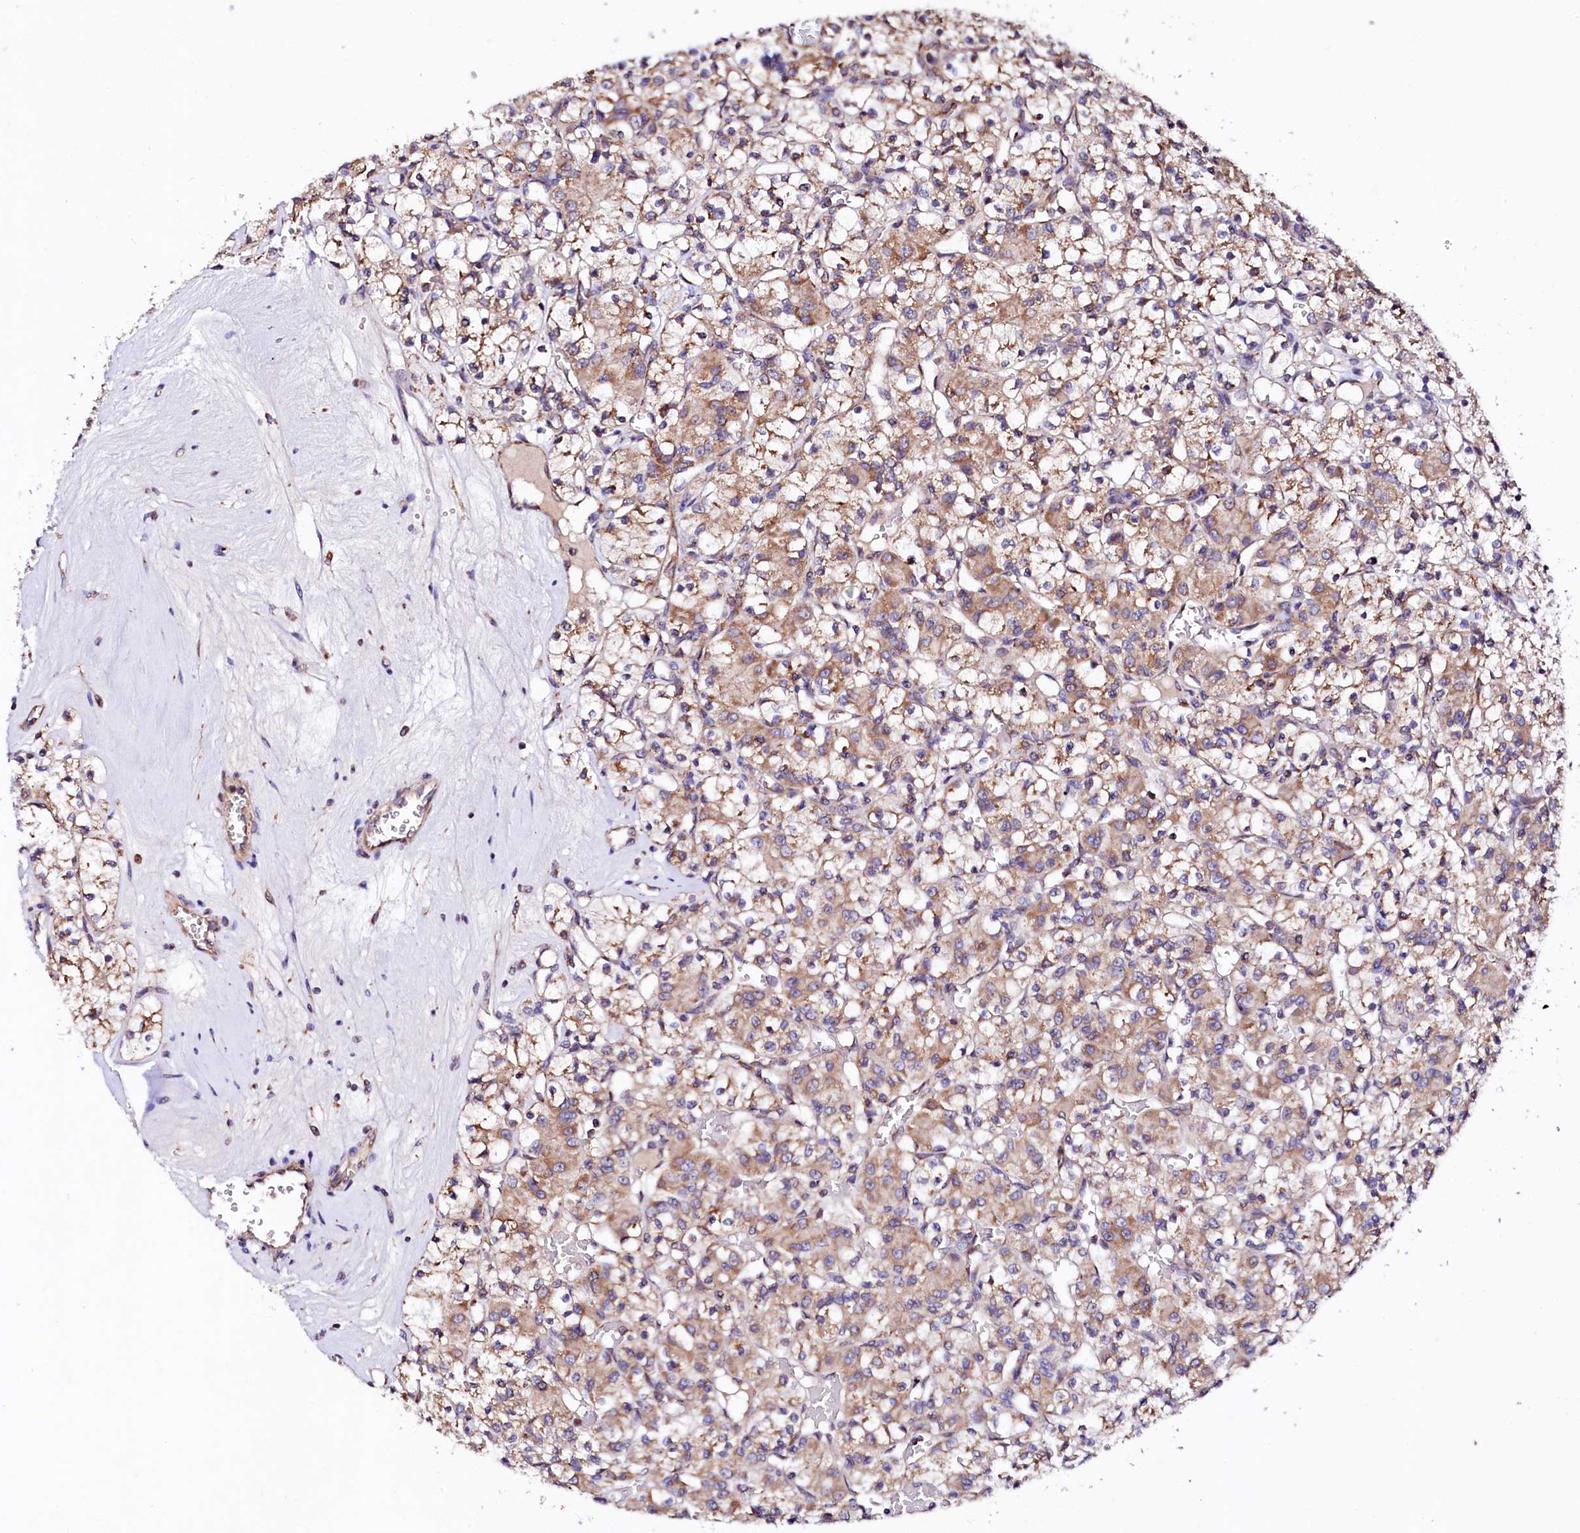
{"staining": {"intensity": "moderate", "quantity": "<25%", "location": "cytoplasmic/membranous"}, "tissue": "renal cancer", "cell_type": "Tumor cells", "image_type": "cancer", "snomed": [{"axis": "morphology", "description": "Adenocarcinoma, NOS"}, {"axis": "topography", "description": "Kidney"}], "caption": "Human renal adenocarcinoma stained with a protein marker reveals moderate staining in tumor cells.", "gene": "UBE3C", "patient": {"sex": "female", "age": 59}}